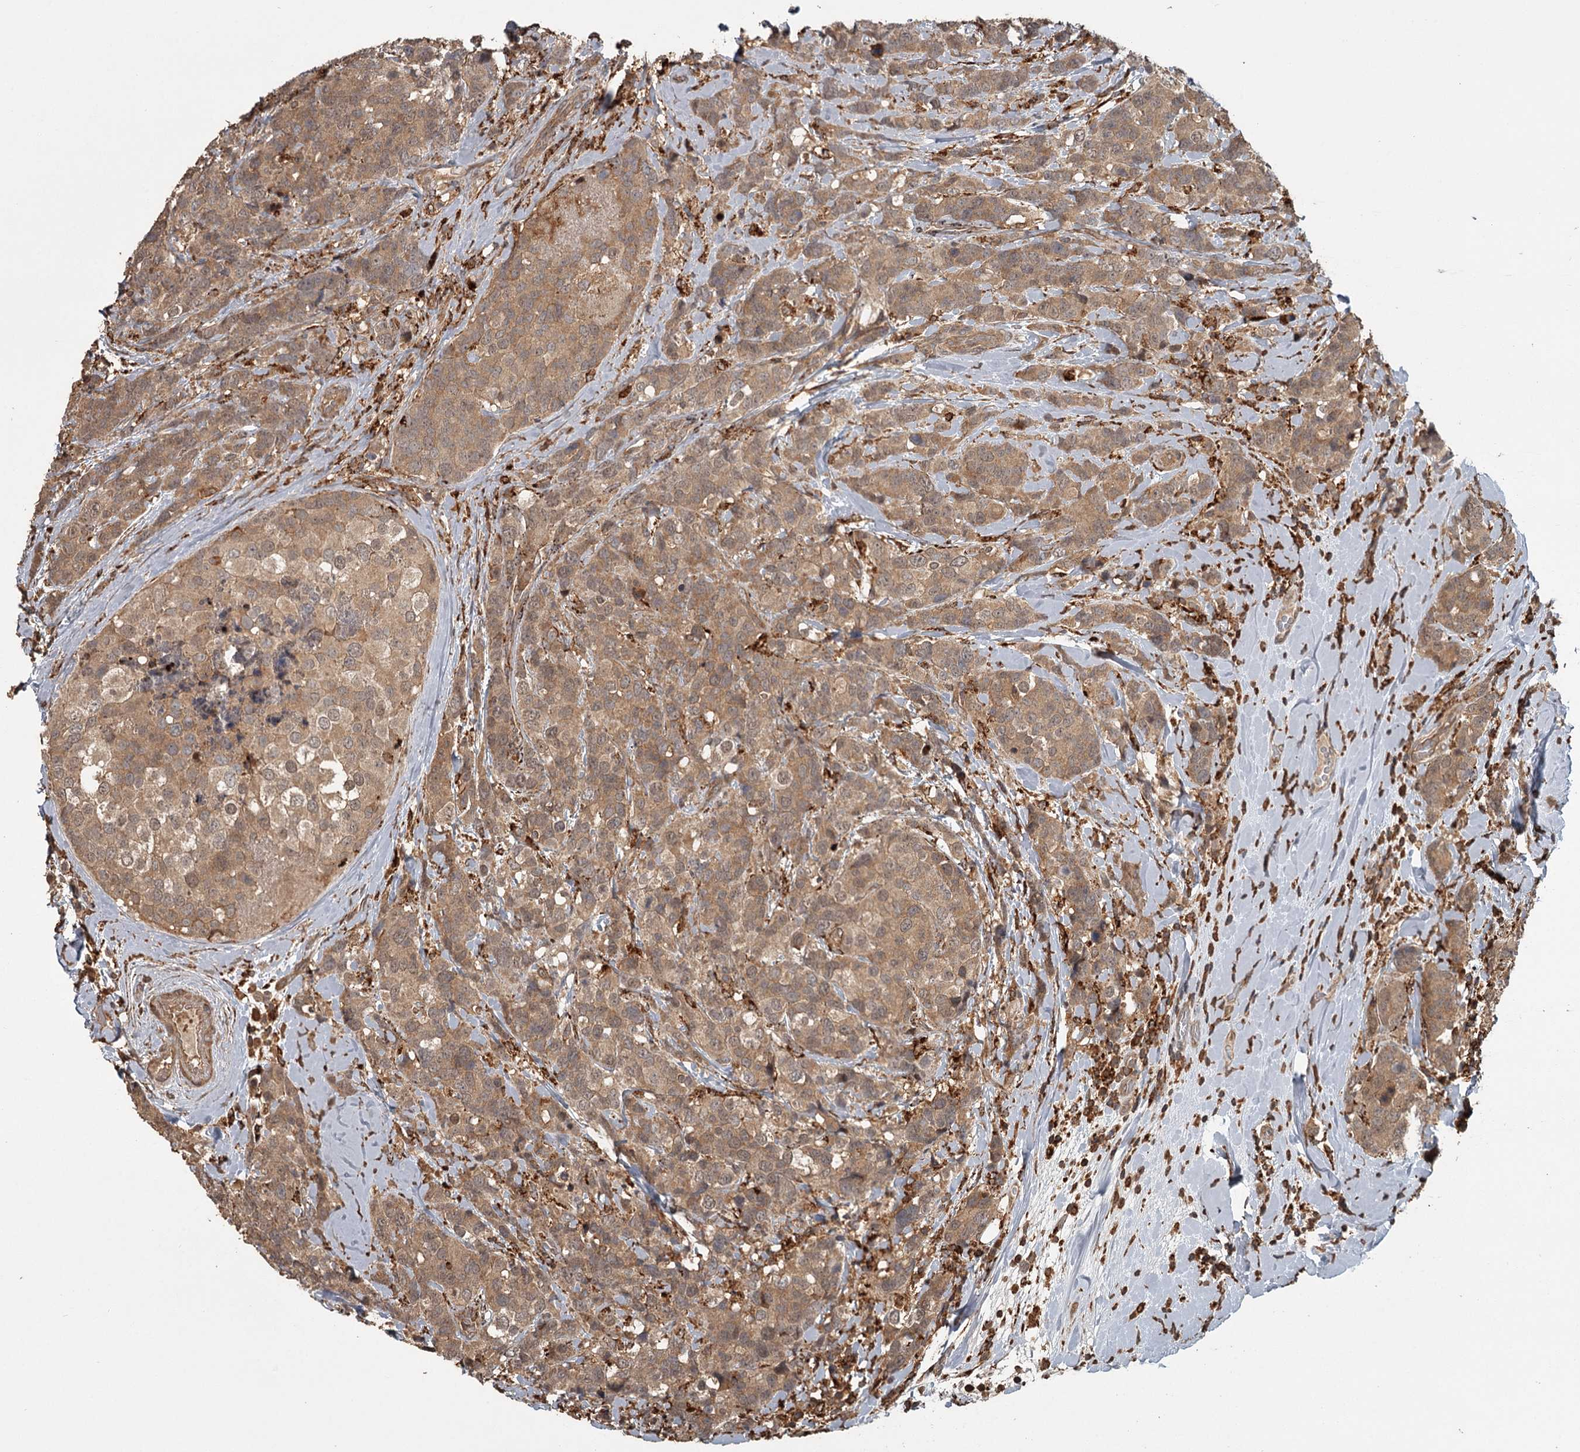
{"staining": {"intensity": "moderate", "quantity": ">75%", "location": "cytoplasmic/membranous"}, "tissue": "breast cancer", "cell_type": "Tumor cells", "image_type": "cancer", "snomed": [{"axis": "morphology", "description": "Lobular carcinoma"}, {"axis": "topography", "description": "Breast"}], "caption": "This histopathology image shows lobular carcinoma (breast) stained with IHC to label a protein in brown. The cytoplasmic/membranous of tumor cells show moderate positivity for the protein. Nuclei are counter-stained blue.", "gene": "FAXC", "patient": {"sex": "female", "age": 59}}